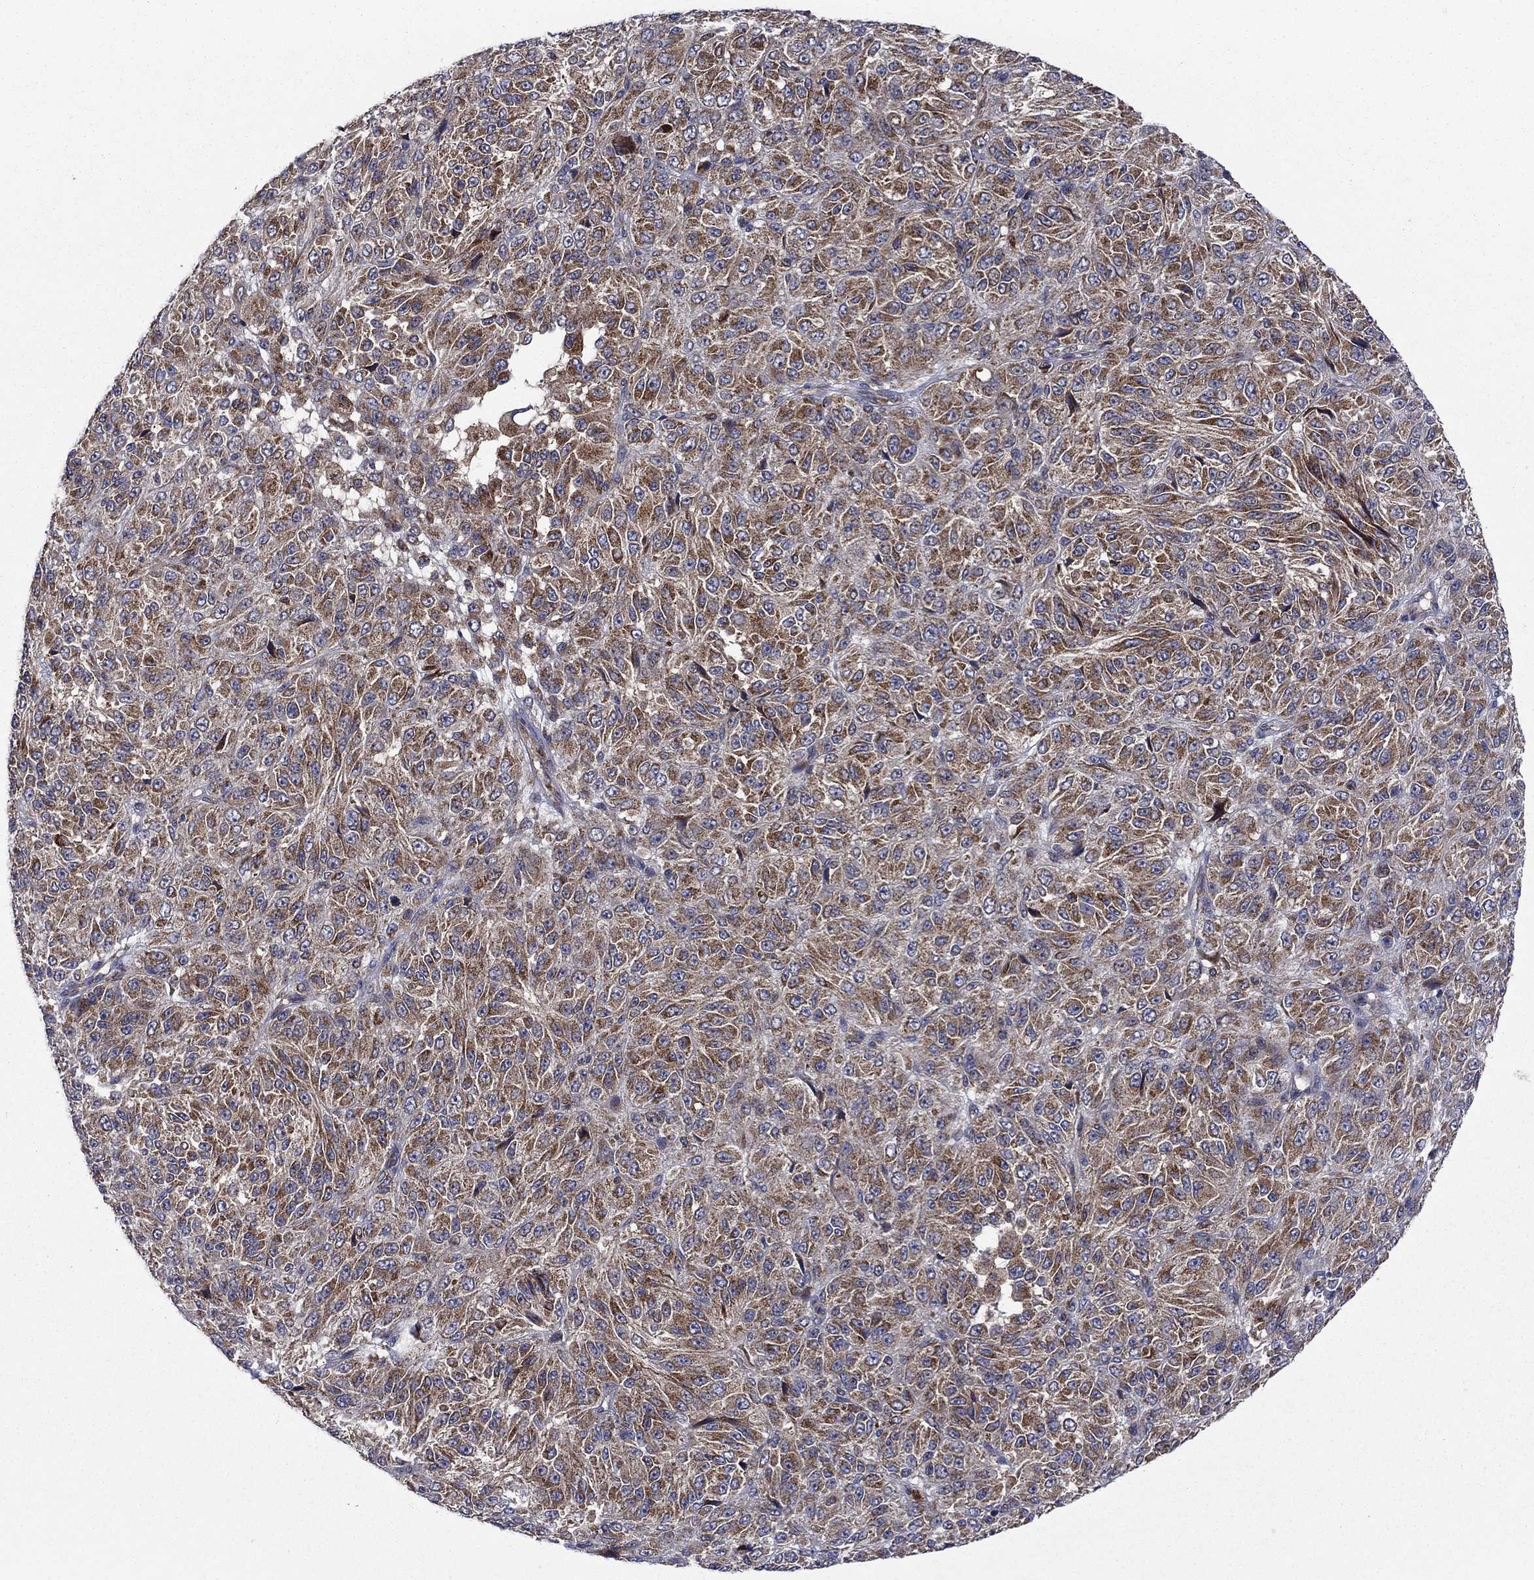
{"staining": {"intensity": "moderate", "quantity": ">75%", "location": "cytoplasmic/membranous"}, "tissue": "melanoma", "cell_type": "Tumor cells", "image_type": "cancer", "snomed": [{"axis": "morphology", "description": "Malignant melanoma, Metastatic site"}, {"axis": "topography", "description": "Brain"}], "caption": "DAB (3,3'-diaminobenzidine) immunohistochemical staining of melanoma demonstrates moderate cytoplasmic/membranous protein positivity in about >75% of tumor cells.", "gene": "RNF19B", "patient": {"sex": "female", "age": 56}}